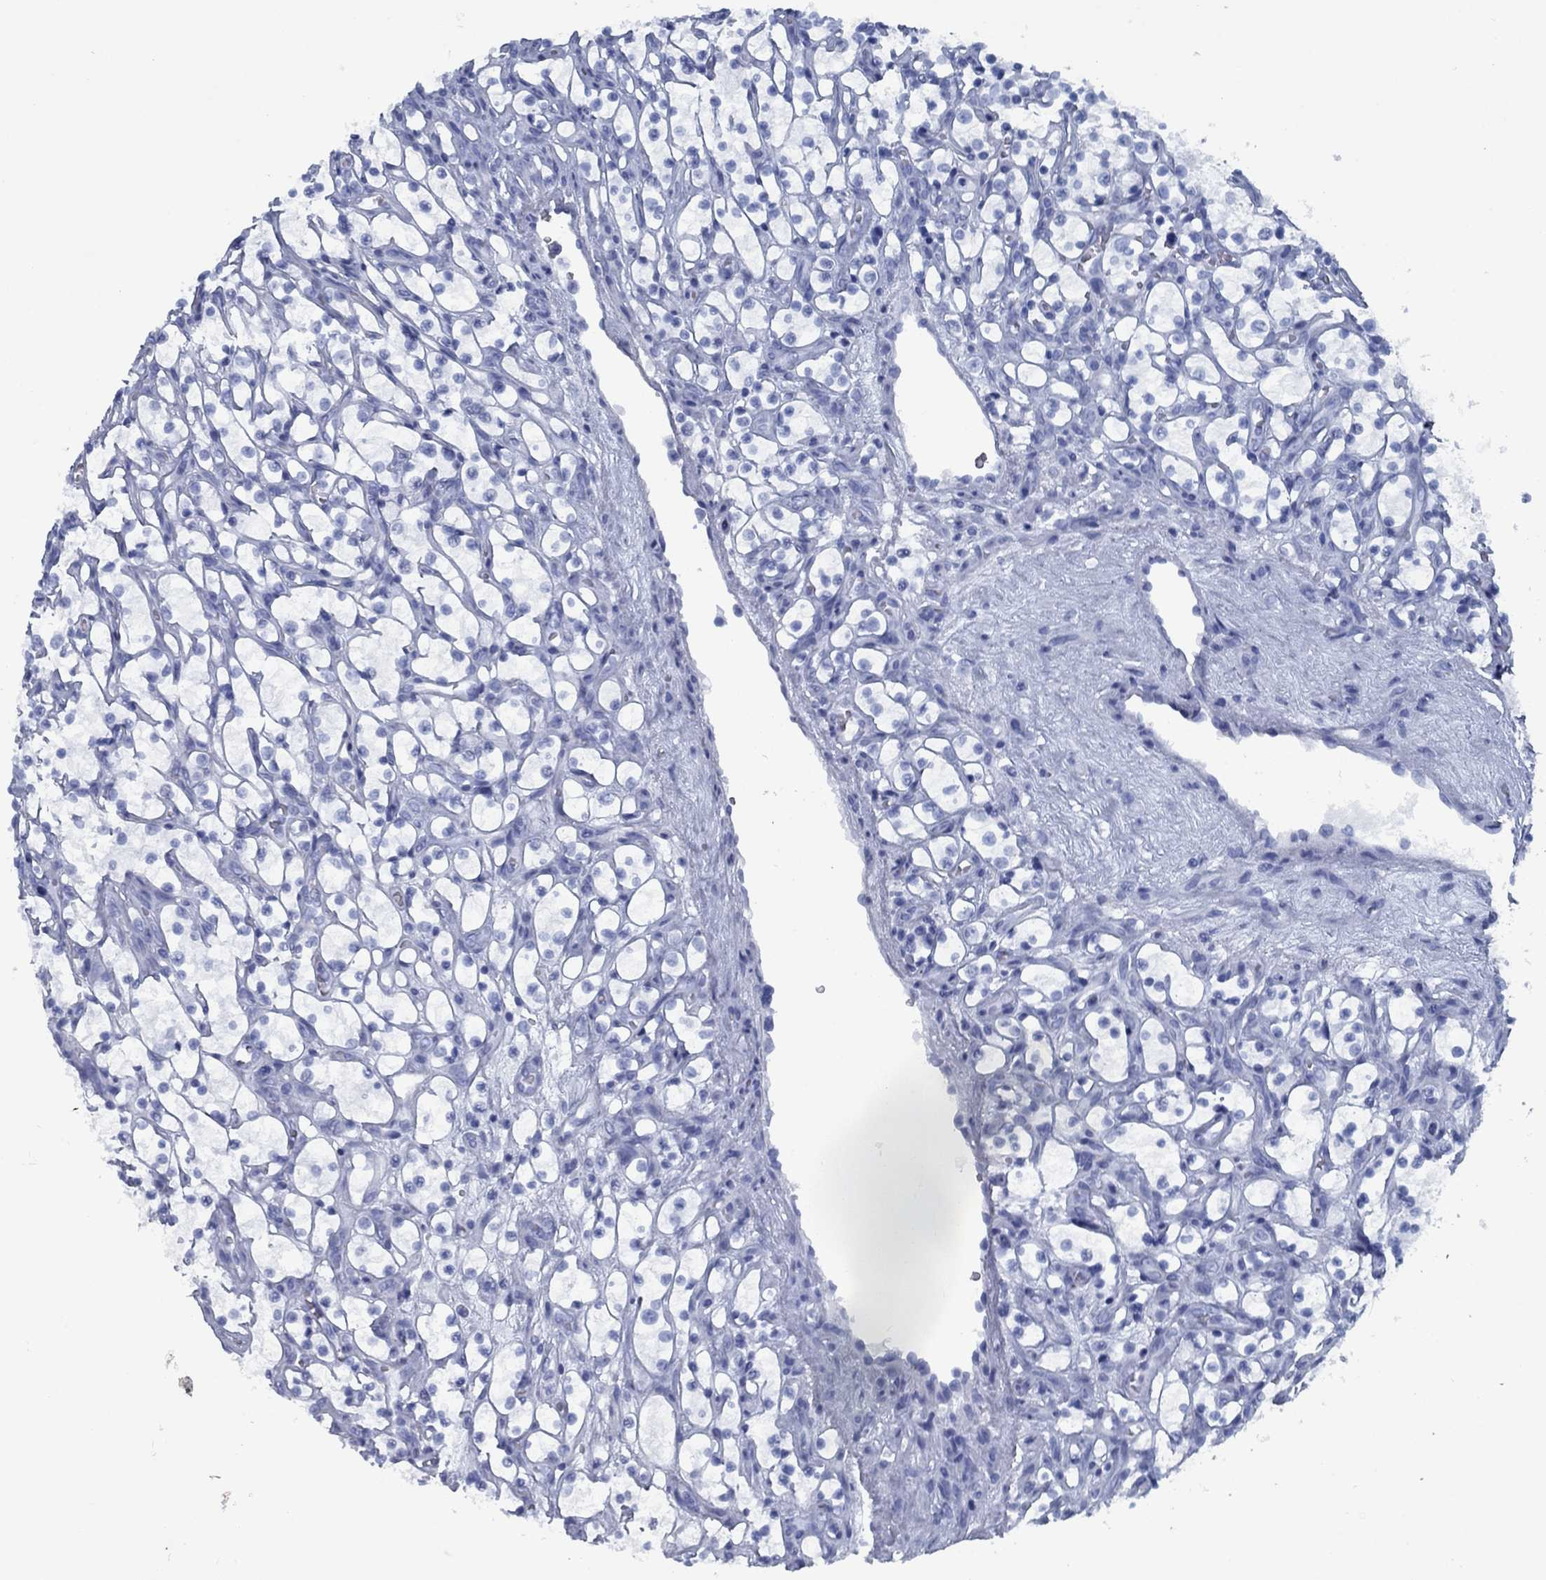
{"staining": {"intensity": "negative", "quantity": "none", "location": "none"}, "tissue": "renal cancer", "cell_type": "Tumor cells", "image_type": "cancer", "snomed": [{"axis": "morphology", "description": "Adenocarcinoma, NOS"}, {"axis": "topography", "description": "Kidney"}], "caption": "Immunohistochemical staining of adenocarcinoma (renal) demonstrates no significant positivity in tumor cells.", "gene": "PNMA8A", "patient": {"sex": "female", "age": 69}}